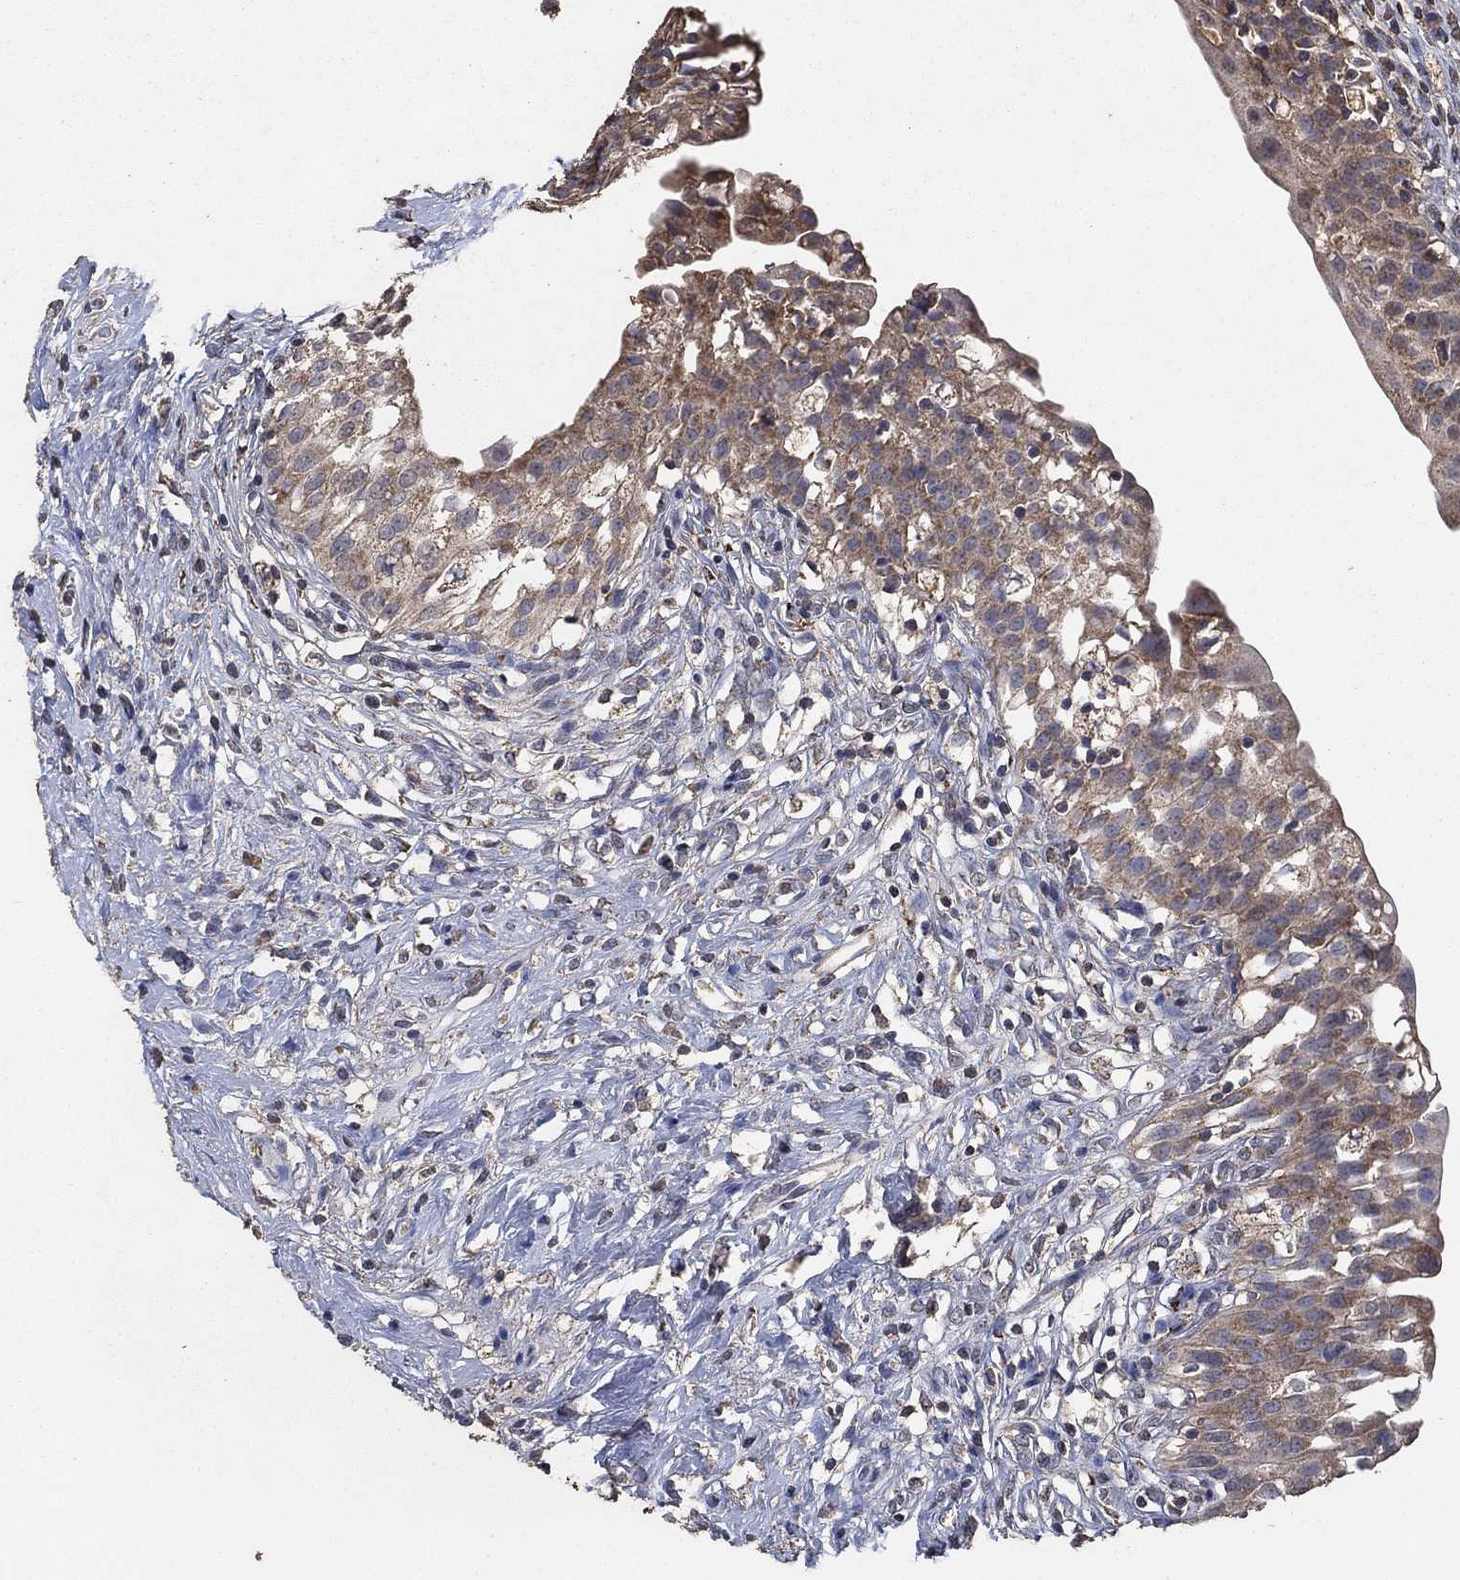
{"staining": {"intensity": "moderate", "quantity": ">75%", "location": "cytoplasmic/membranous"}, "tissue": "urinary bladder", "cell_type": "Urothelial cells", "image_type": "normal", "snomed": [{"axis": "morphology", "description": "Normal tissue, NOS"}, {"axis": "topography", "description": "Urinary bladder"}], "caption": "Protein staining of benign urinary bladder reveals moderate cytoplasmic/membranous positivity in approximately >75% of urothelial cells. (DAB = brown stain, brightfield microscopy at high magnification).", "gene": "MRPS24", "patient": {"sex": "male", "age": 76}}